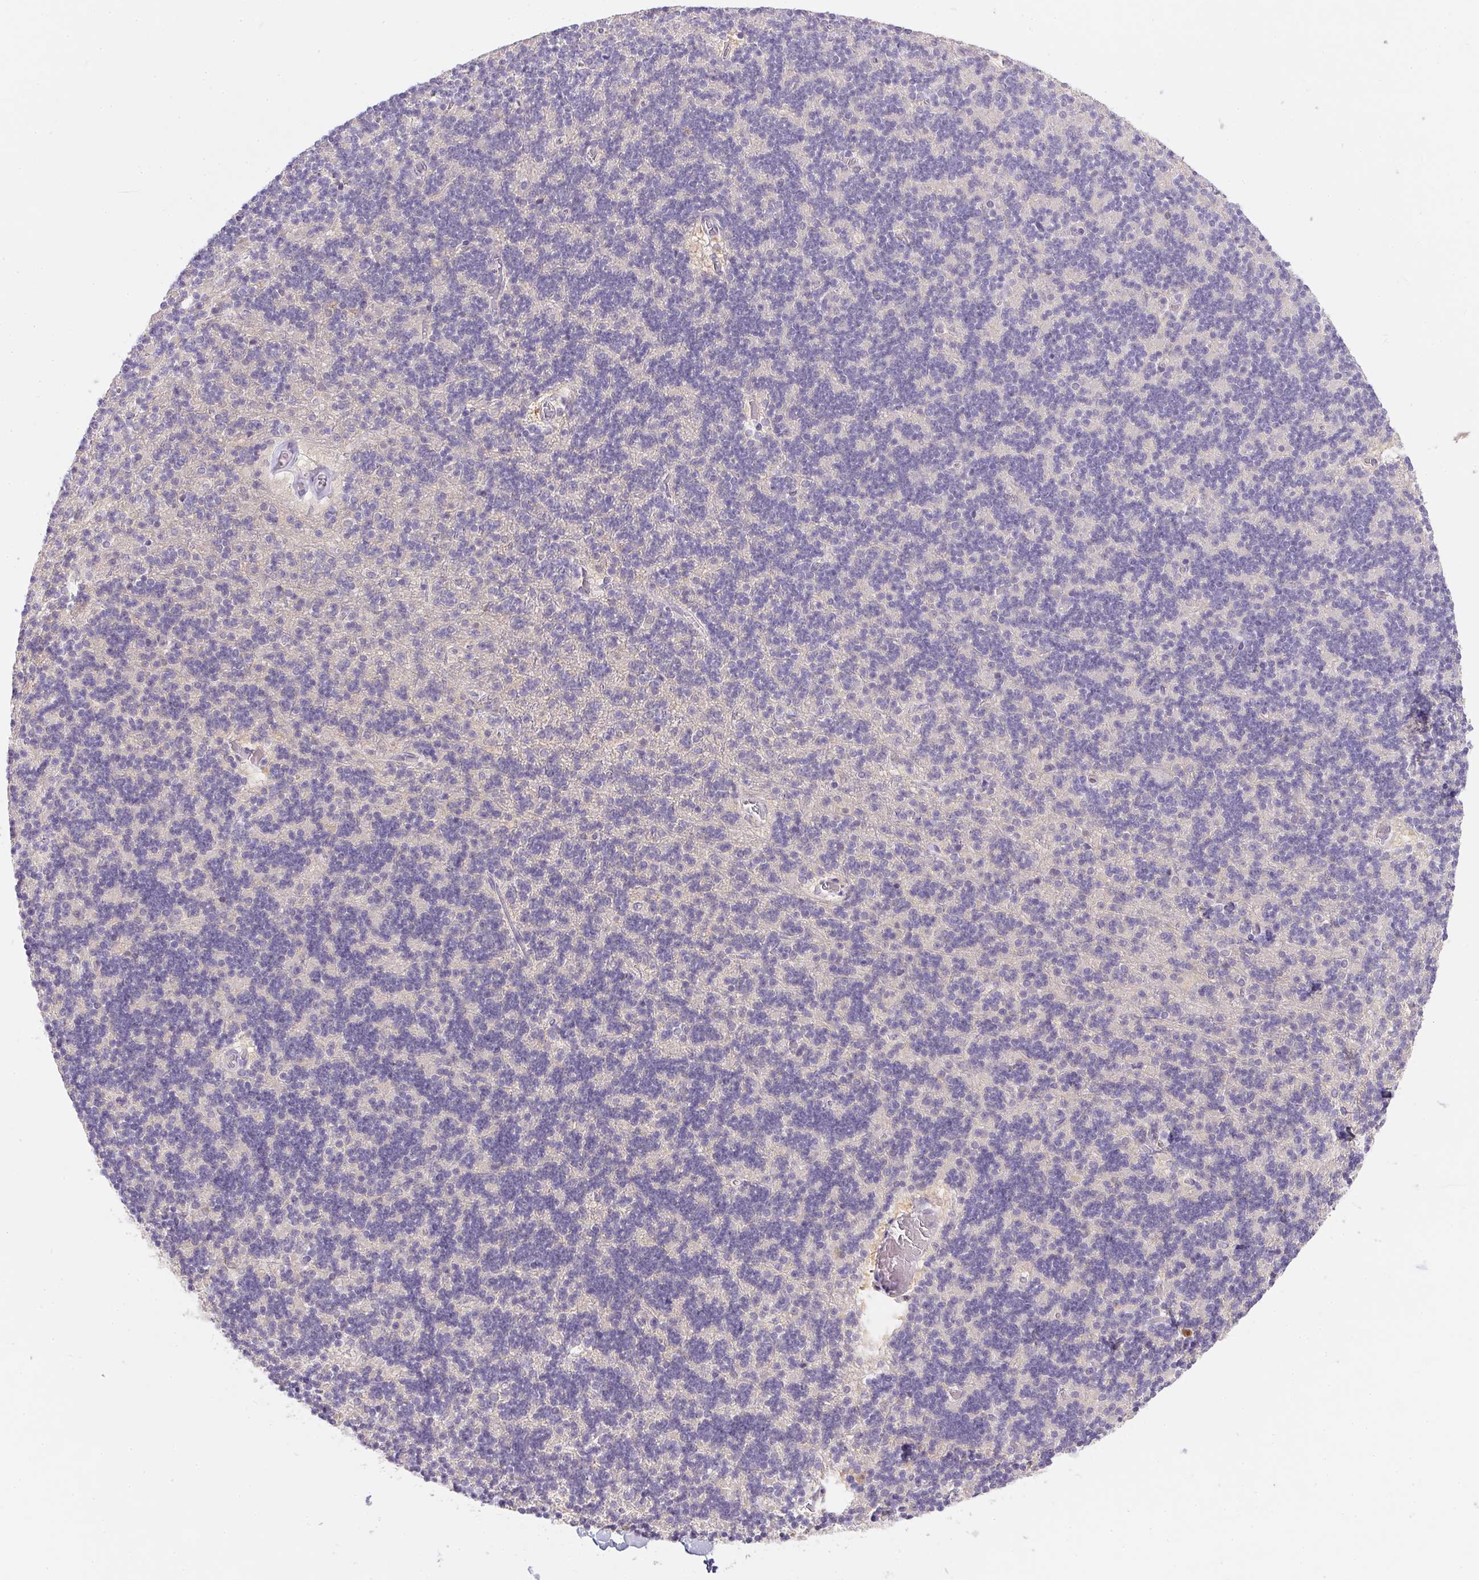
{"staining": {"intensity": "negative", "quantity": "none", "location": "none"}, "tissue": "cerebellum", "cell_type": "Cells in granular layer", "image_type": "normal", "snomed": [{"axis": "morphology", "description": "Normal tissue, NOS"}, {"axis": "topography", "description": "Cerebellum"}], "caption": "High power microscopy photomicrograph of an immunohistochemistry image of unremarkable cerebellum, revealing no significant staining in cells in granular layer. The staining is performed using DAB brown chromogen with nuclei counter-stained in using hematoxylin.", "gene": "DNAJC5G", "patient": {"sex": "male", "age": 70}}